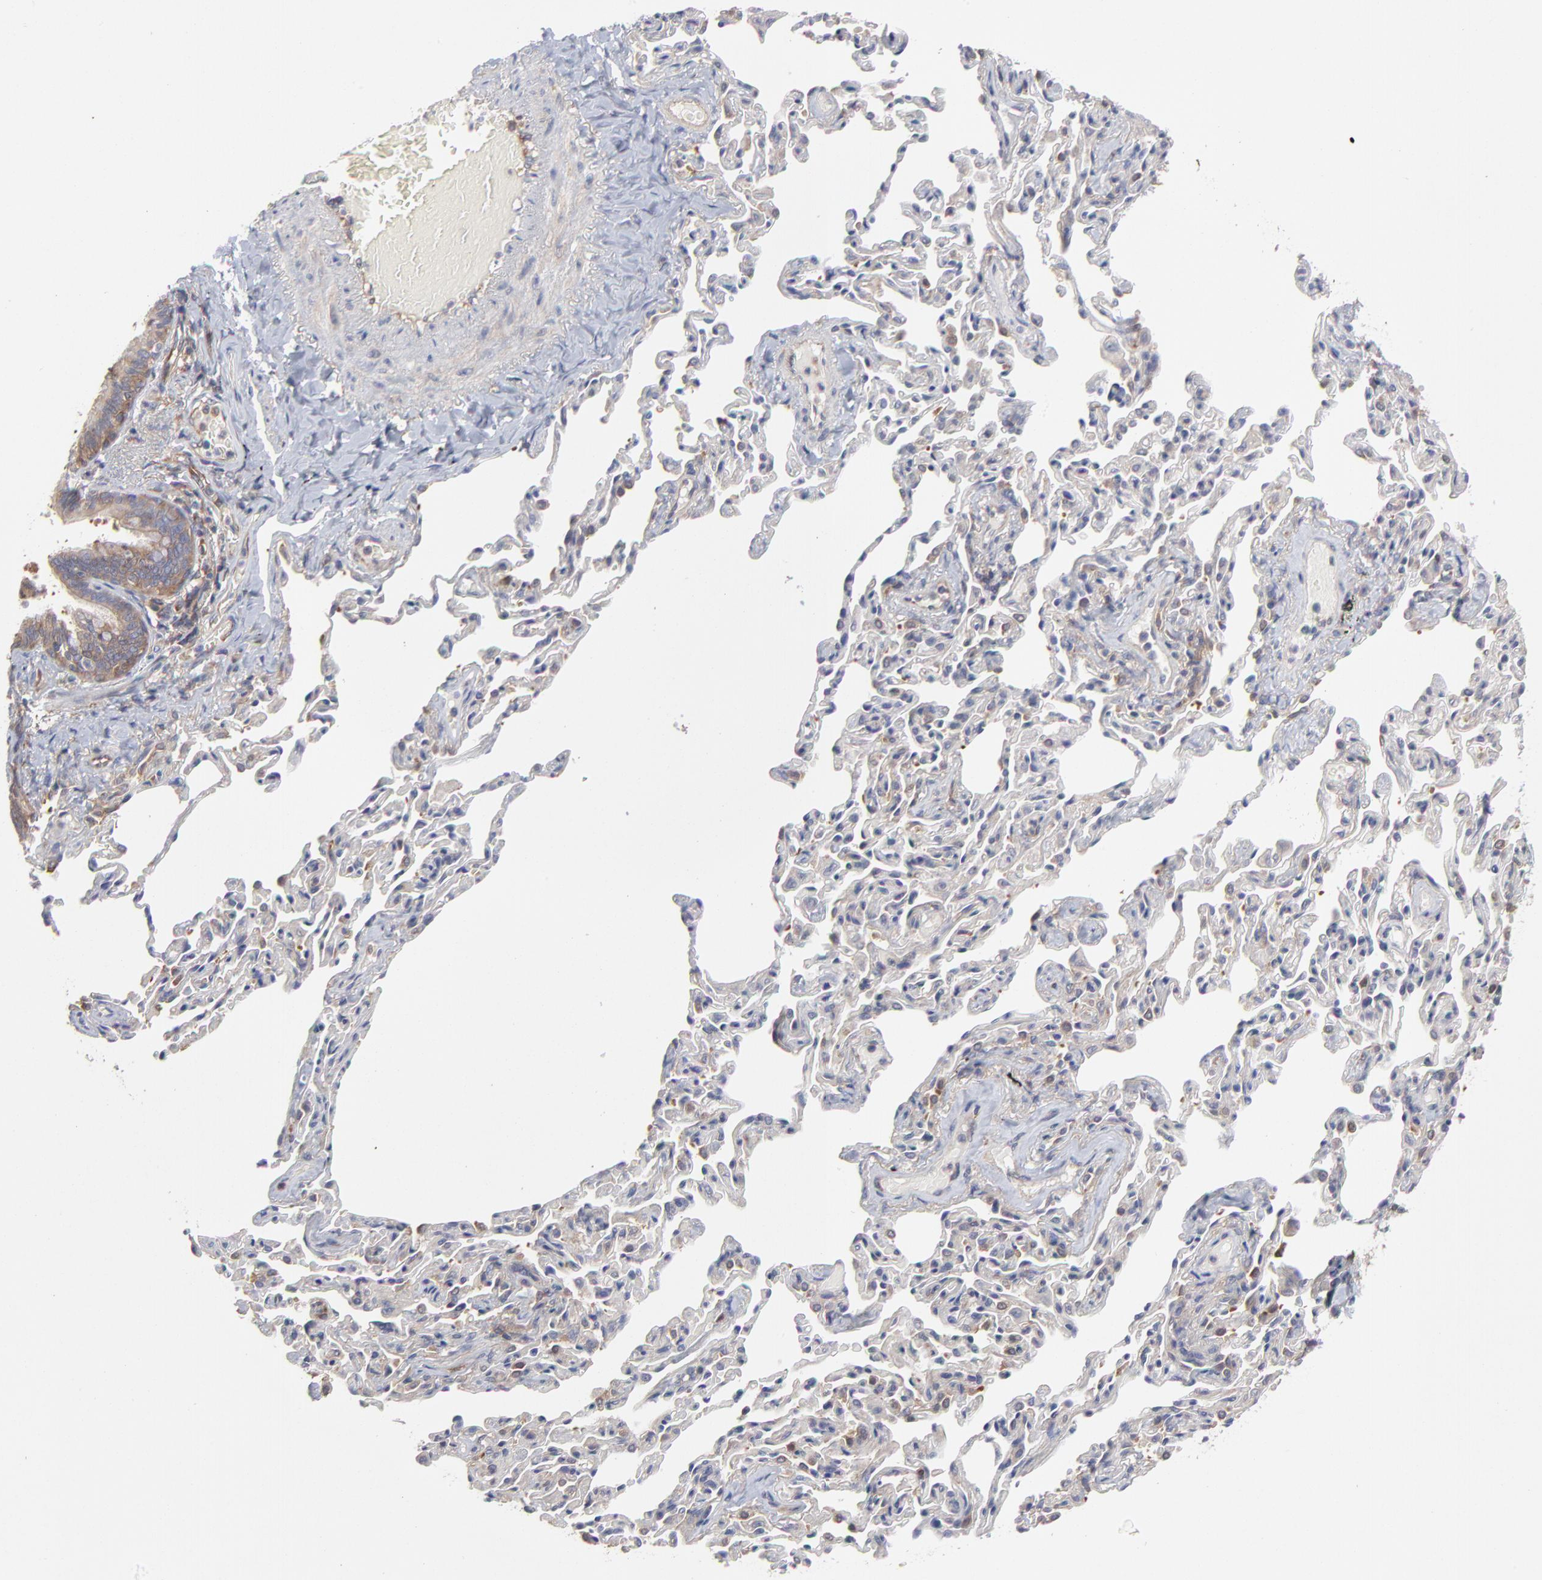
{"staining": {"intensity": "moderate", "quantity": ">75%", "location": "cytoplasmic/membranous"}, "tissue": "bronchus", "cell_type": "Respiratory epithelial cells", "image_type": "normal", "snomed": [{"axis": "morphology", "description": "Normal tissue, NOS"}, {"axis": "topography", "description": "Lung"}], "caption": "Immunohistochemical staining of unremarkable human bronchus demonstrates moderate cytoplasmic/membranous protein expression in approximately >75% of respiratory epithelial cells. (DAB (3,3'-diaminobenzidine) IHC, brown staining for protein, blue staining for nuclei).", "gene": "NFKBIA", "patient": {"sex": "male", "age": 64}}